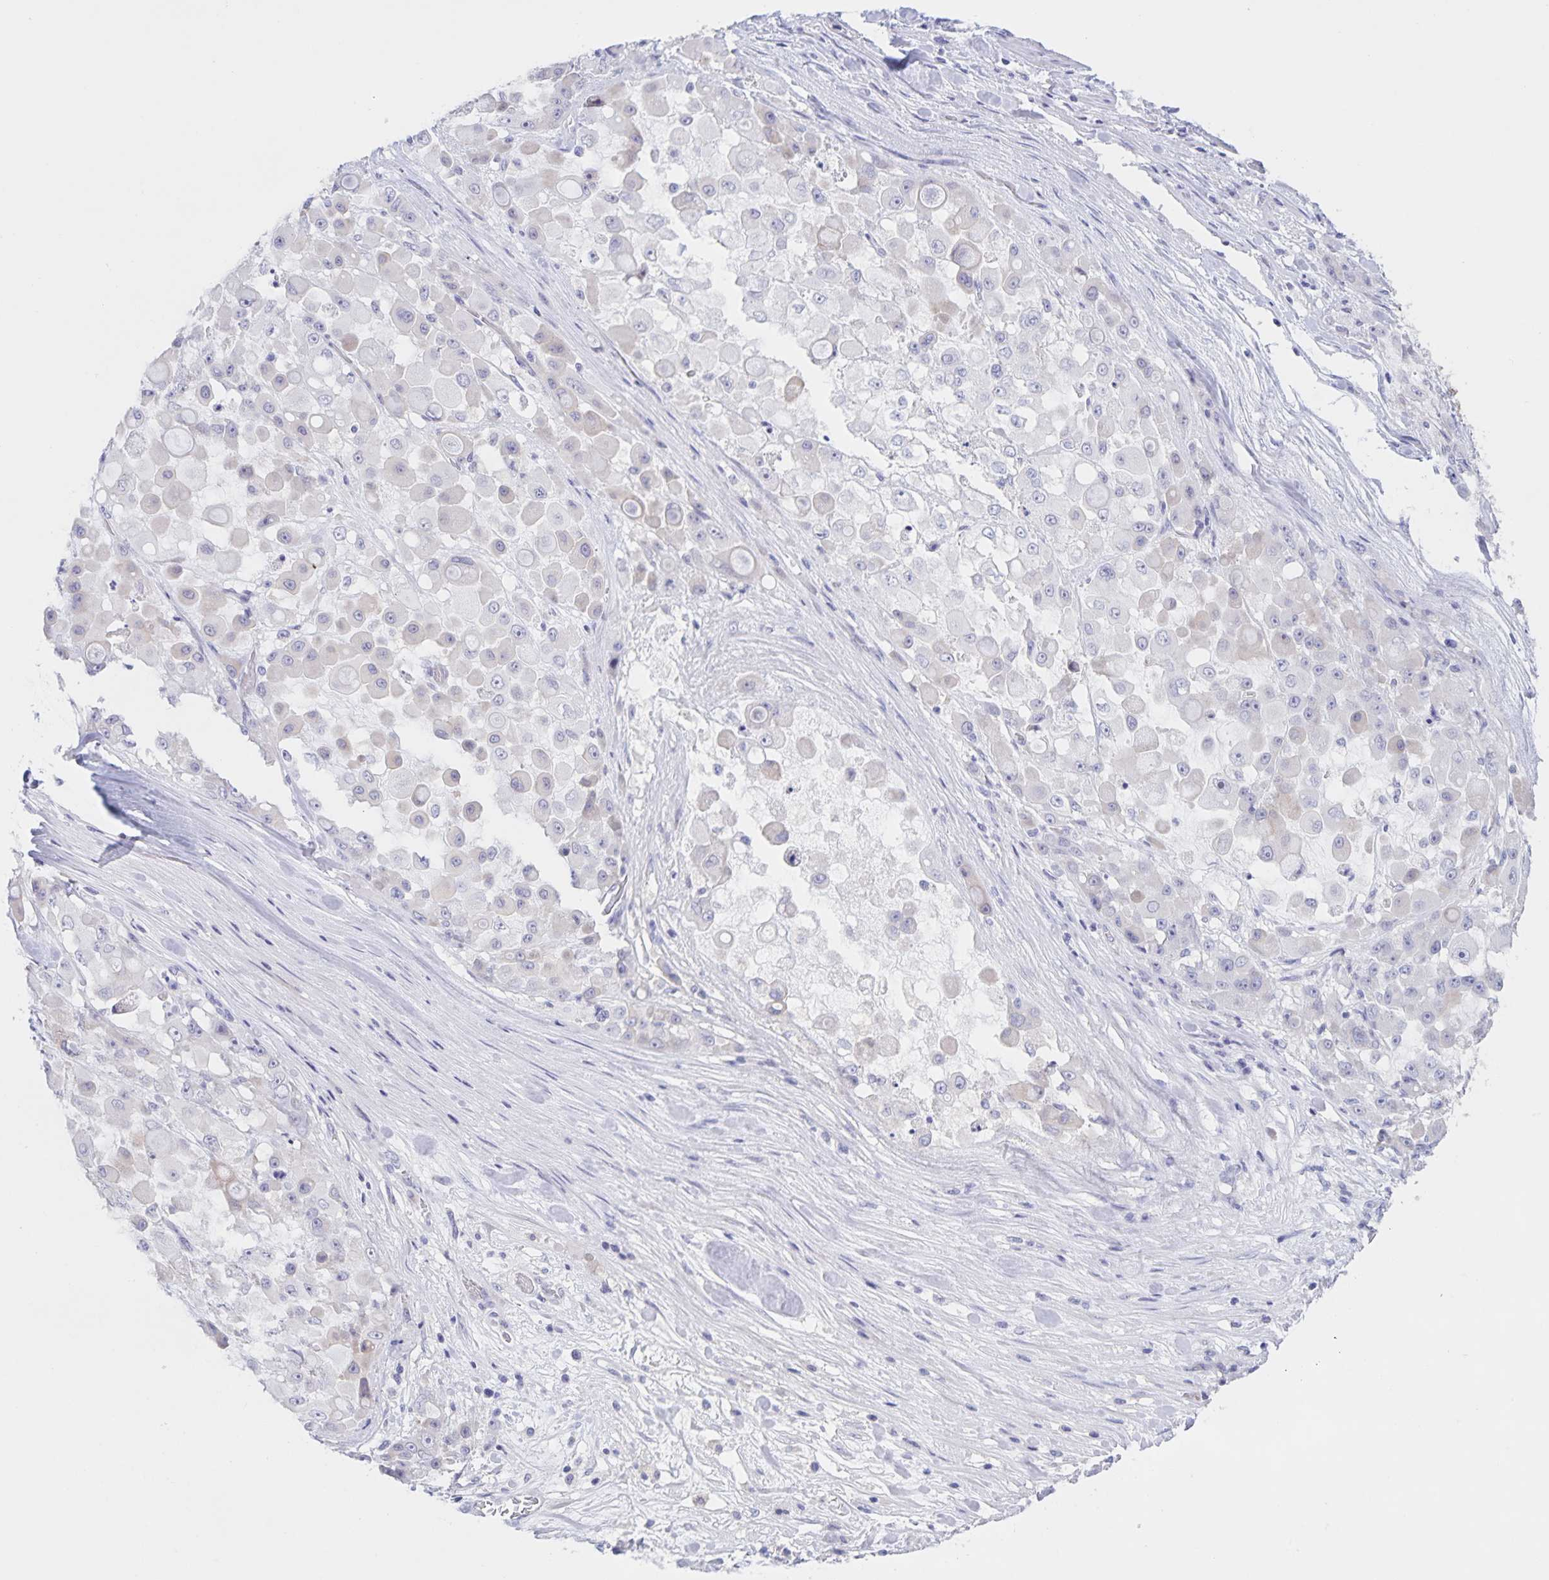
{"staining": {"intensity": "negative", "quantity": "none", "location": "none"}, "tissue": "stomach cancer", "cell_type": "Tumor cells", "image_type": "cancer", "snomed": [{"axis": "morphology", "description": "Adenocarcinoma, NOS"}, {"axis": "topography", "description": "Stomach"}], "caption": "This micrograph is of stomach cancer (adenocarcinoma) stained with immunohistochemistry to label a protein in brown with the nuclei are counter-stained blue. There is no positivity in tumor cells.", "gene": "DMGDH", "patient": {"sex": "female", "age": 76}}